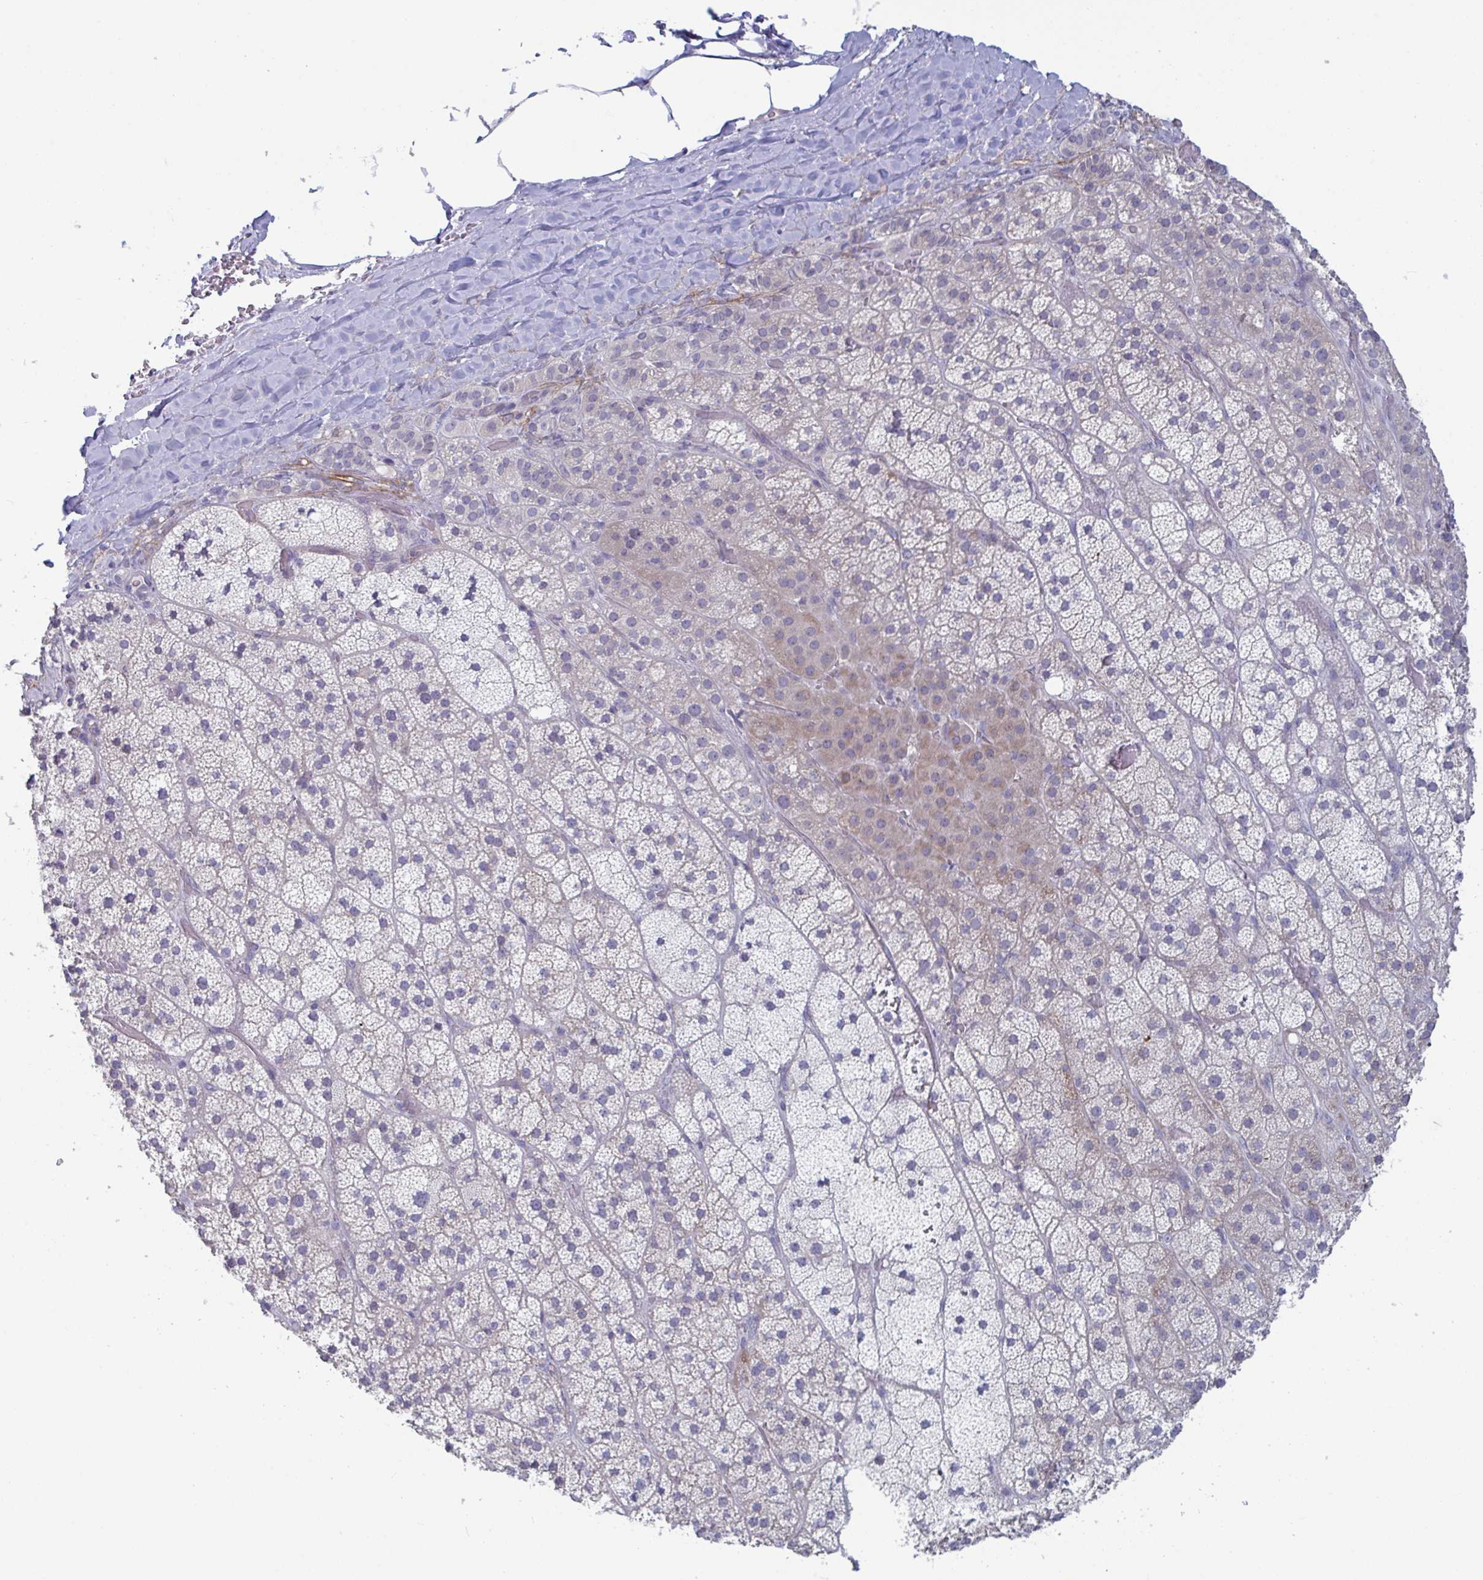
{"staining": {"intensity": "moderate", "quantity": "25%-75%", "location": "cytoplasmic/membranous"}, "tissue": "adrenal gland", "cell_type": "Glandular cells", "image_type": "normal", "snomed": [{"axis": "morphology", "description": "Normal tissue, NOS"}, {"axis": "topography", "description": "Adrenal gland"}], "caption": "DAB (3,3'-diaminobenzidine) immunohistochemical staining of unremarkable human adrenal gland exhibits moderate cytoplasmic/membranous protein positivity in about 25%-75% of glandular cells.", "gene": "STK26", "patient": {"sex": "male", "age": 57}}